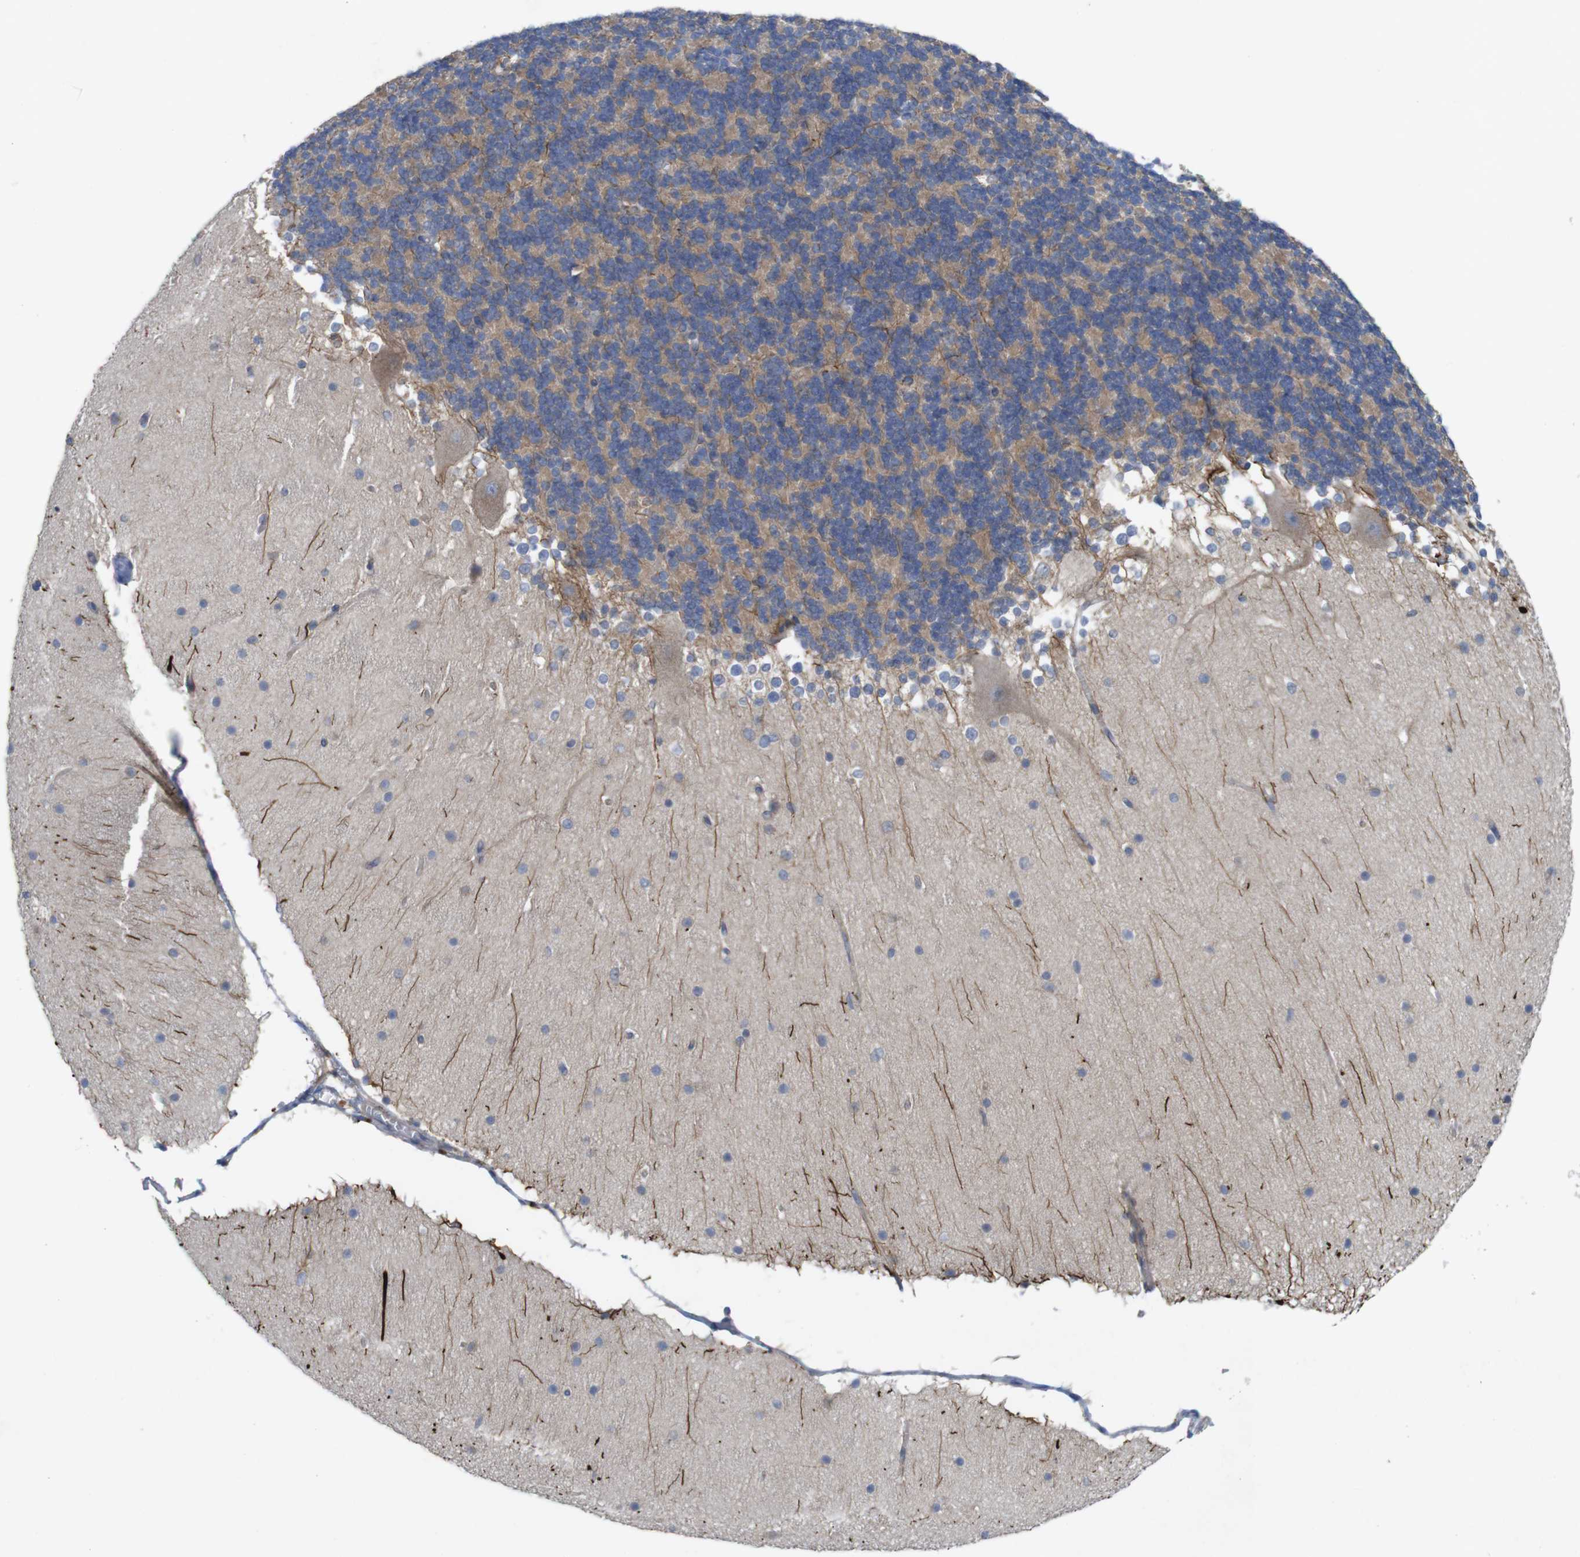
{"staining": {"intensity": "moderate", "quantity": ">75%", "location": "cytoplasmic/membranous"}, "tissue": "cerebellum", "cell_type": "Cells in granular layer", "image_type": "normal", "snomed": [{"axis": "morphology", "description": "Normal tissue, NOS"}, {"axis": "topography", "description": "Cerebellum"}], "caption": "About >75% of cells in granular layer in benign human cerebellum show moderate cytoplasmic/membranous protein staining as visualized by brown immunohistochemical staining.", "gene": "KIDINS220", "patient": {"sex": "female", "age": 19}}